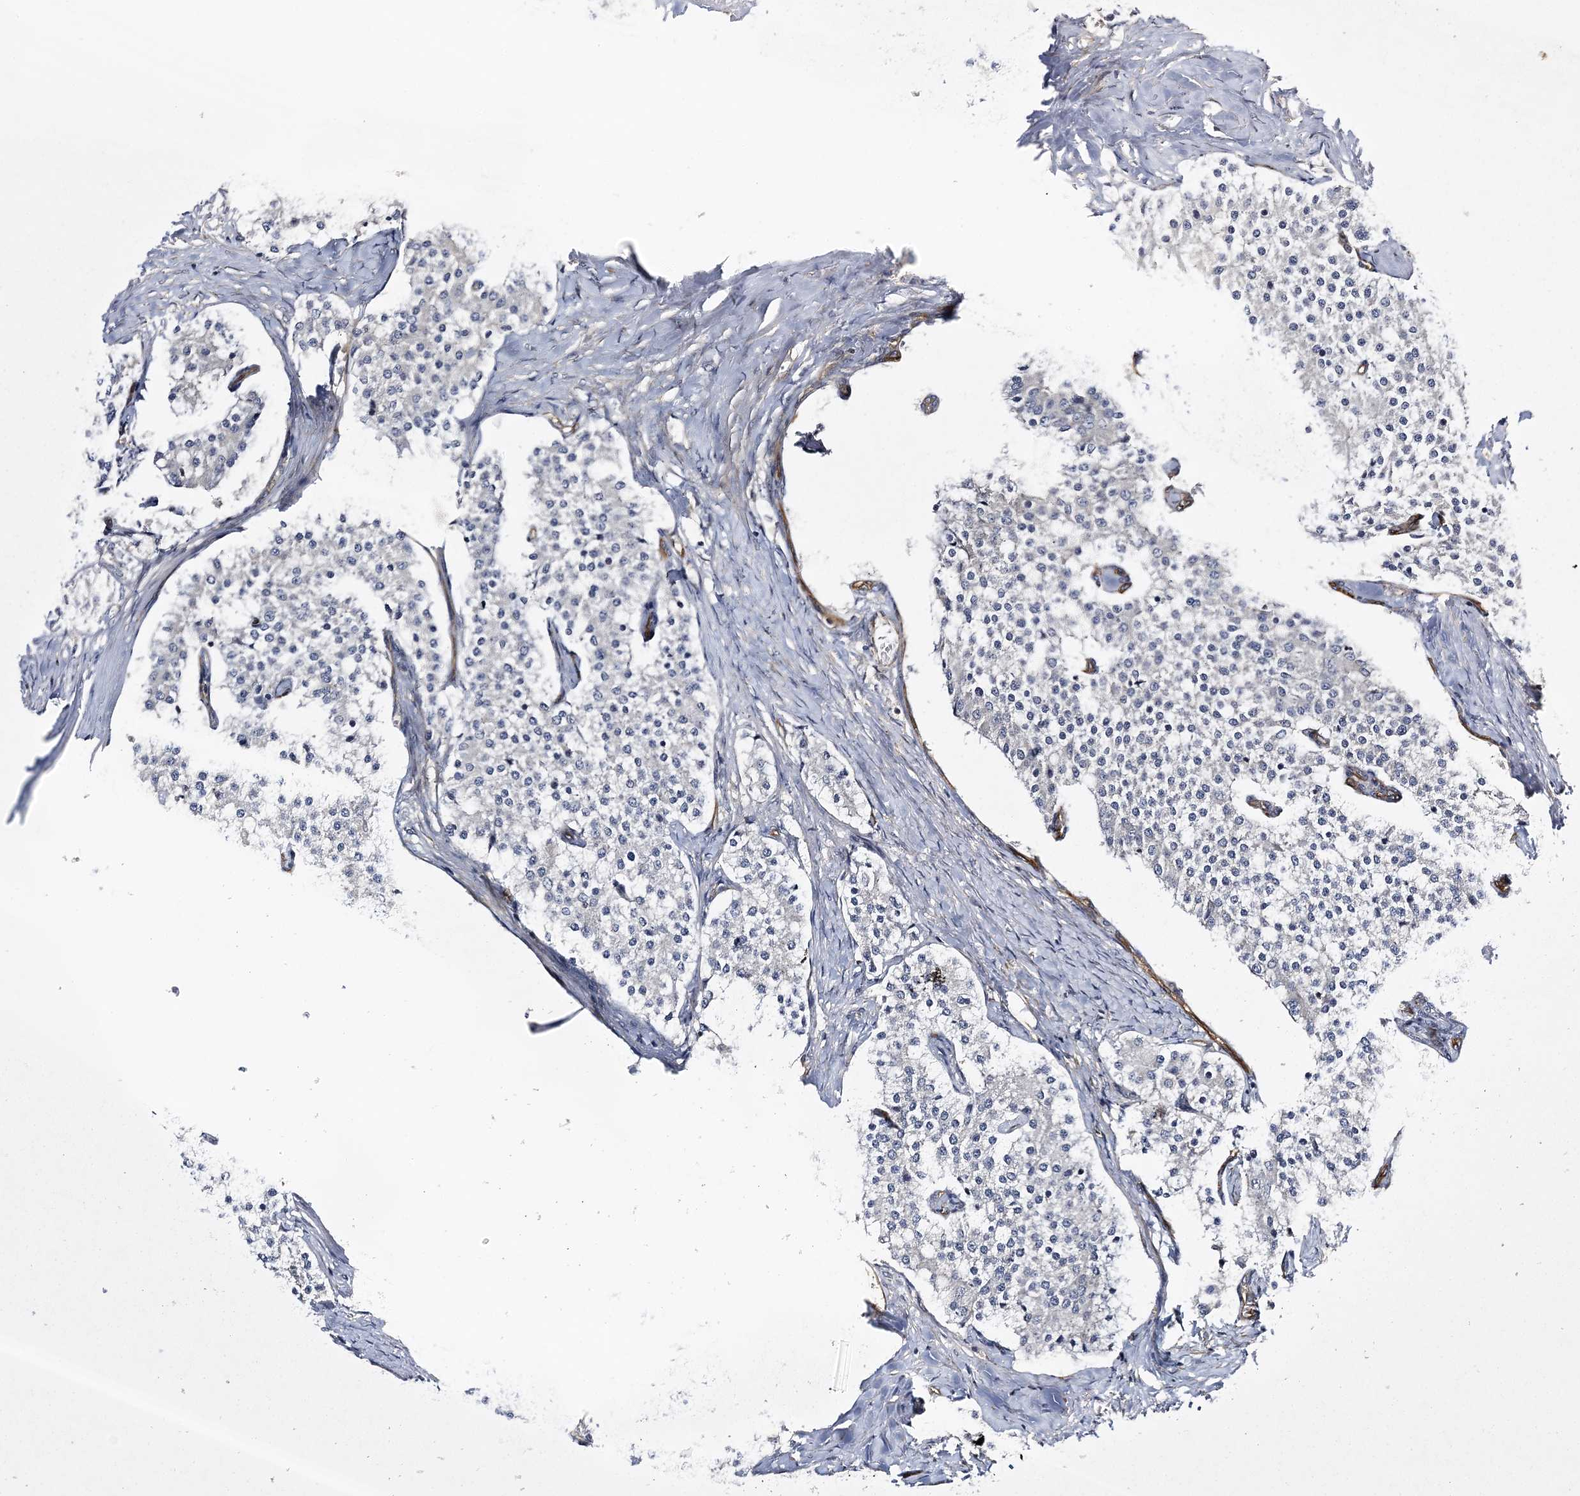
{"staining": {"intensity": "negative", "quantity": "none", "location": "none"}, "tissue": "carcinoid", "cell_type": "Tumor cells", "image_type": "cancer", "snomed": [{"axis": "morphology", "description": "Carcinoid, malignant, NOS"}, {"axis": "topography", "description": "Colon"}], "caption": "This is an IHC image of human carcinoid. There is no expression in tumor cells.", "gene": "CALN1", "patient": {"sex": "female", "age": 52}}